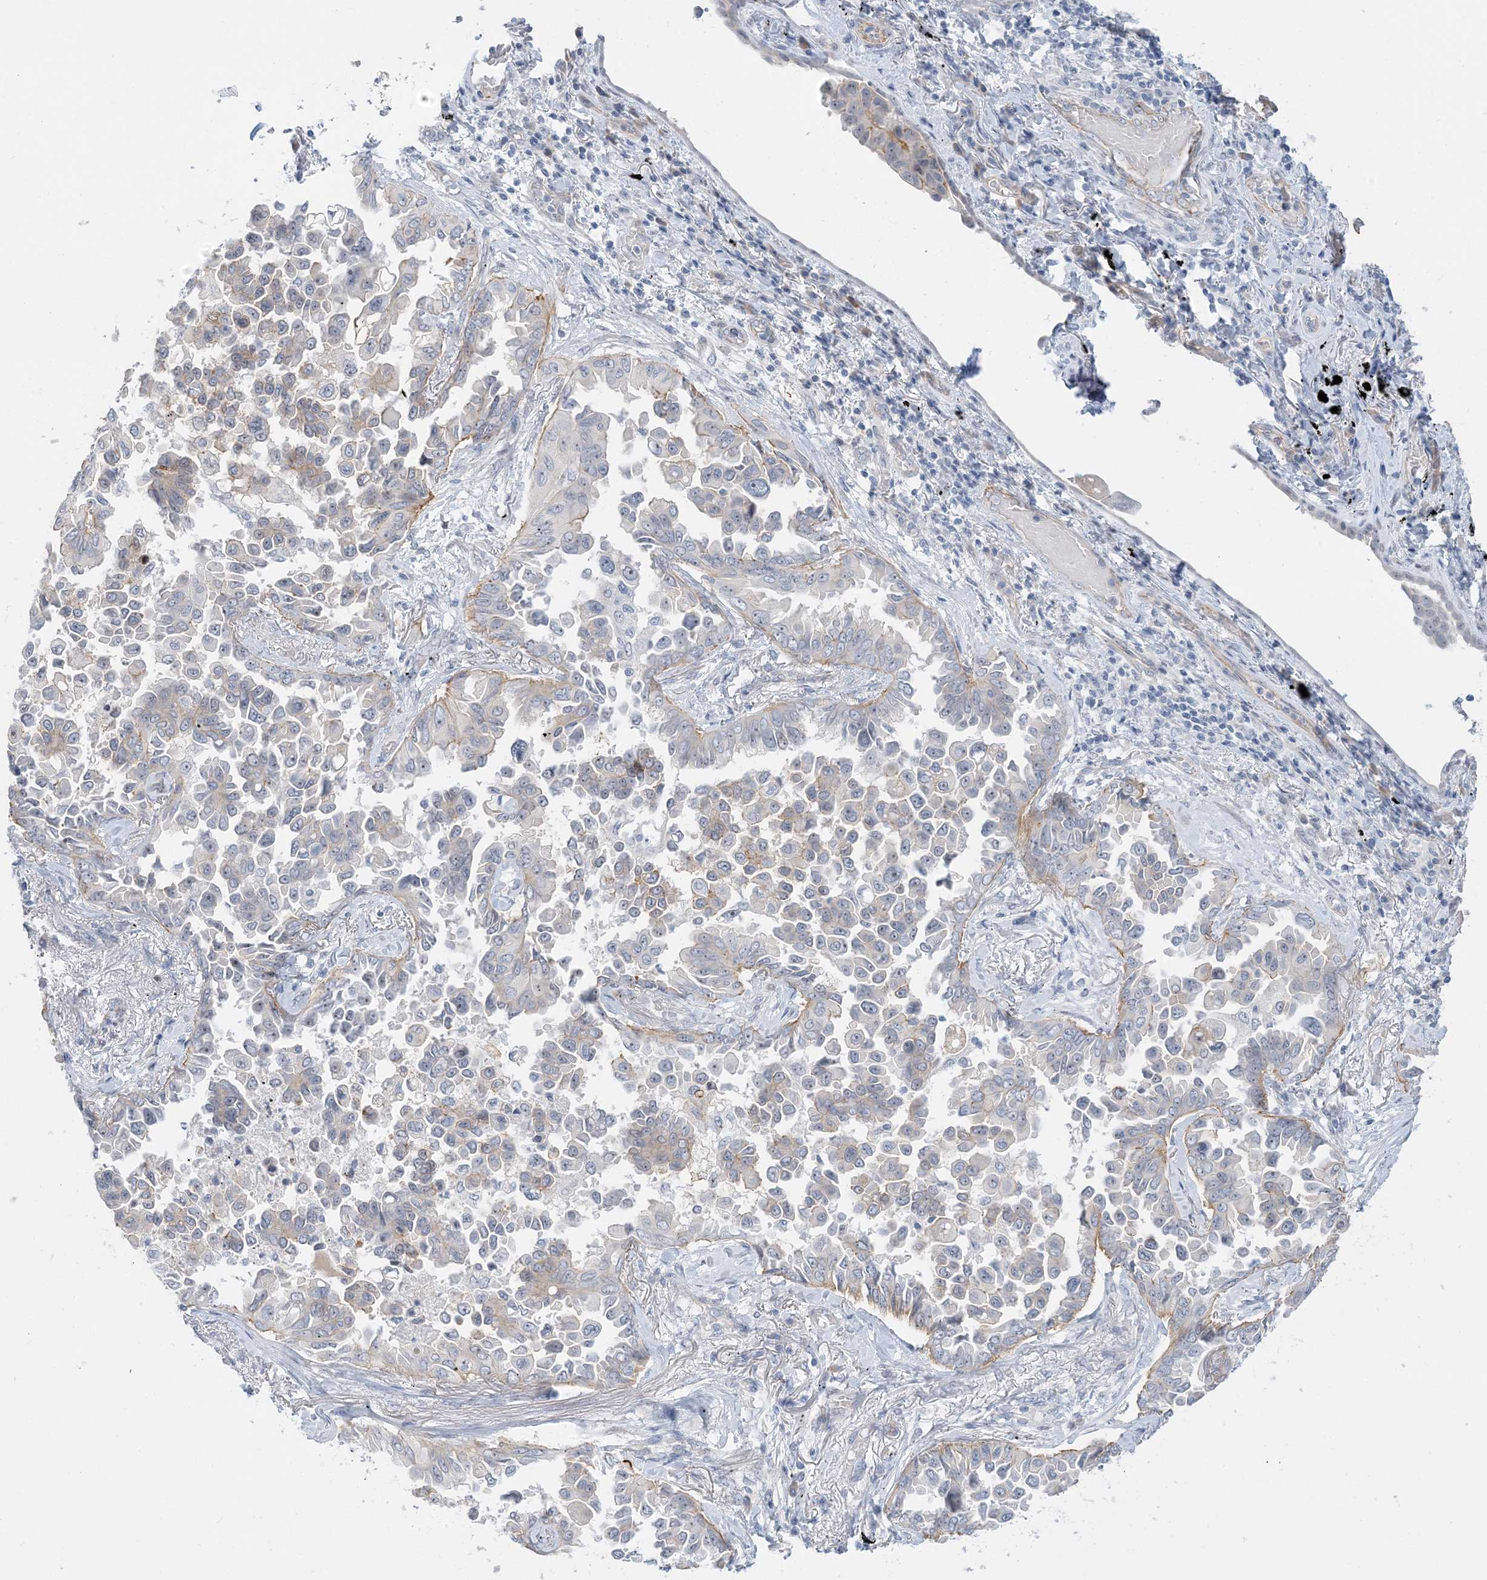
{"staining": {"intensity": "moderate", "quantity": "<25%", "location": "cytoplasmic/membranous"}, "tissue": "lung cancer", "cell_type": "Tumor cells", "image_type": "cancer", "snomed": [{"axis": "morphology", "description": "Adenocarcinoma, NOS"}, {"axis": "topography", "description": "Lung"}], "caption": "Moderate cytoplasmic/membranous staining for a protein is identified in about <25% of tumor cells of lung adenocarcinoma using immunohistochemistry (IHC).", "gene": "IL36B", "patient": {"sex": "female", "age": 67}}